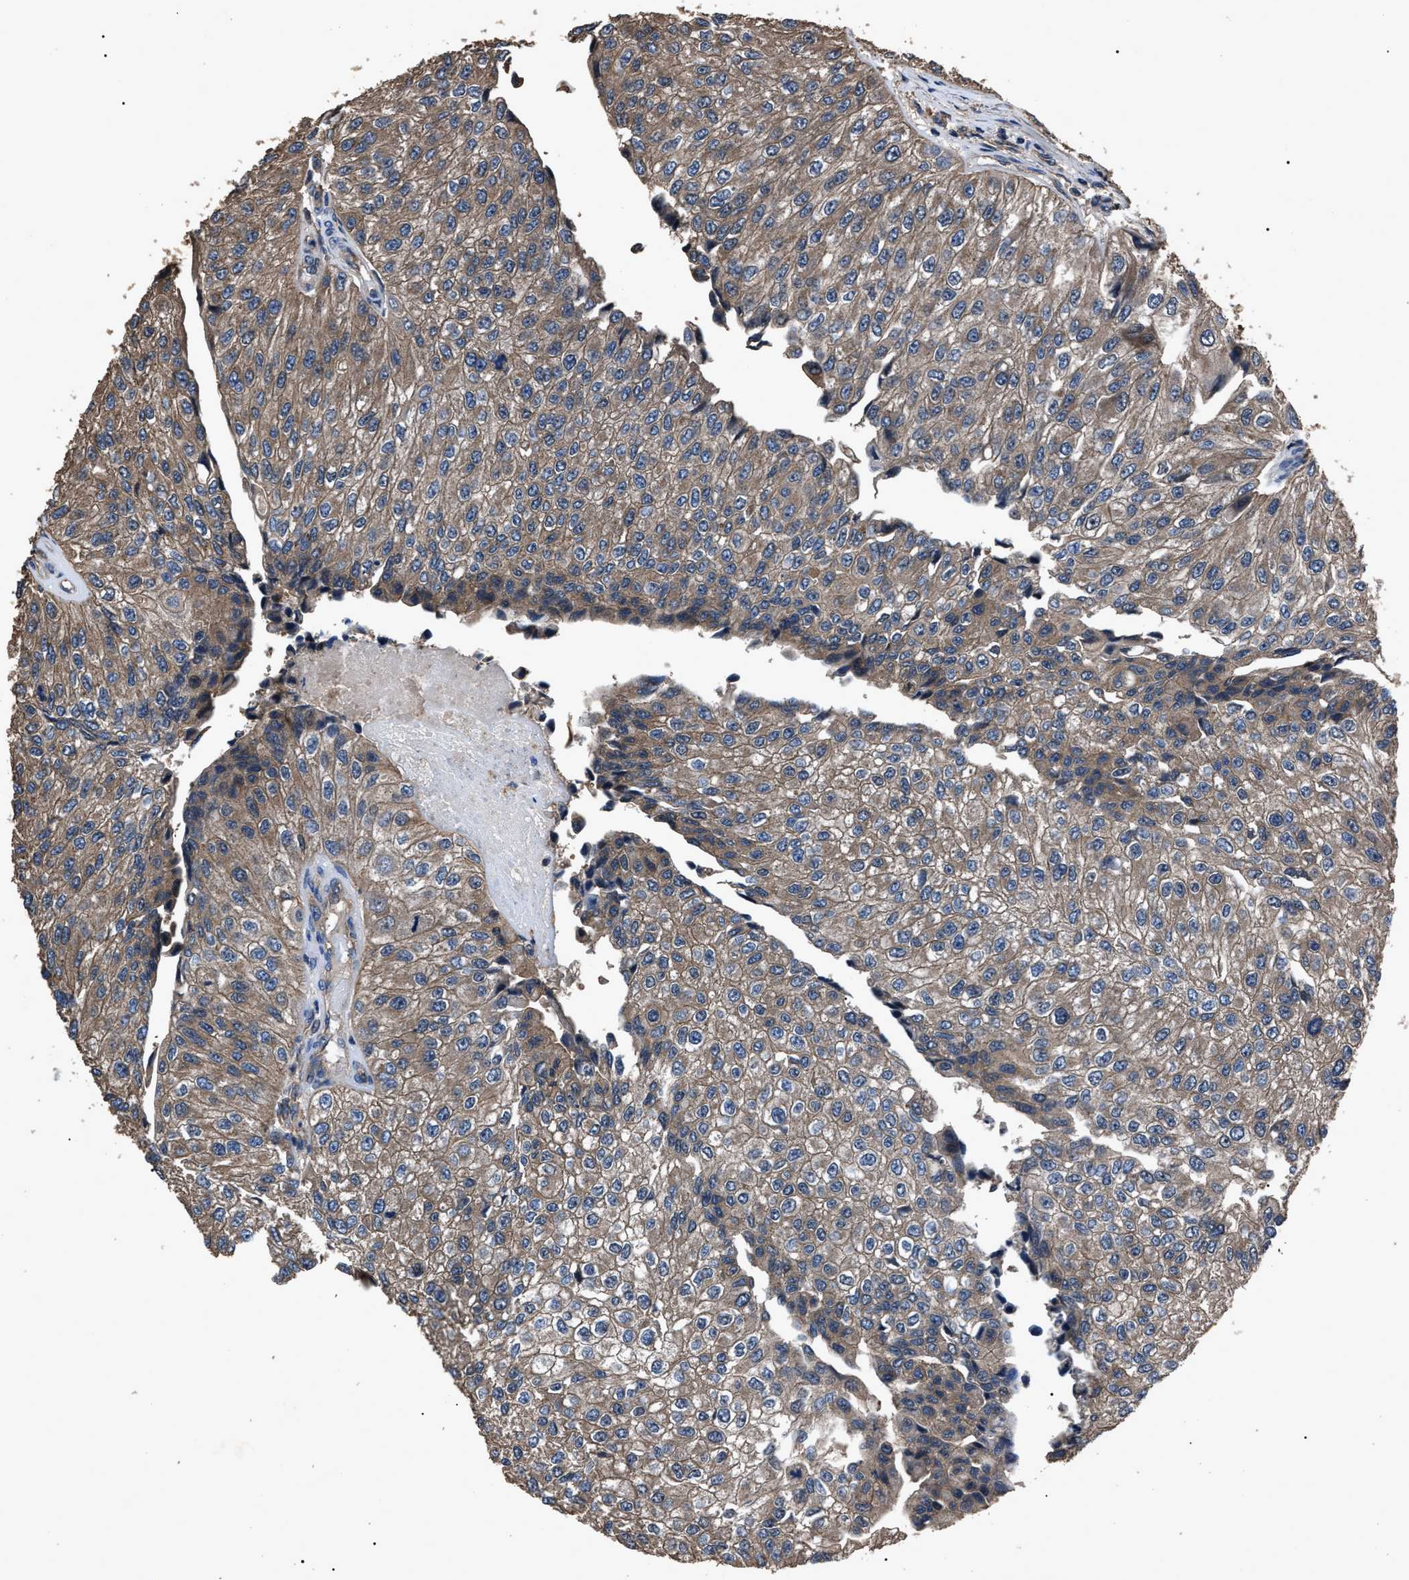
{"staining": {"intensity": "moderate", "quantity": ">75%", "location": "cytoplasmic/membranous"}, "tissue": "urothelial cancer", "cell_type": "Tumor cells", "image_type": "cancer", "snomed": [{"axis": "morphology", "description": "Urothelial carcinoma, High grade"}, {"axis": "topography", "description": "Kidney"}, {"axis": "topography", "description": "Urinary bladder"}], "caption": "IHC staining of high-grade urothelial carcinoma, which exhibits medium levels of moderate cytoplasmic/membranous staining in approximately >75% of tumor cells indicating moderate cytoplasmic/membranous protein positivity. The staining was performed using DAB (brown) for protein detection and nuclei were counterstained in hematoxylin (blue).", "gene": "RNF216", "patient": {"sex": "male", "age": 77}}